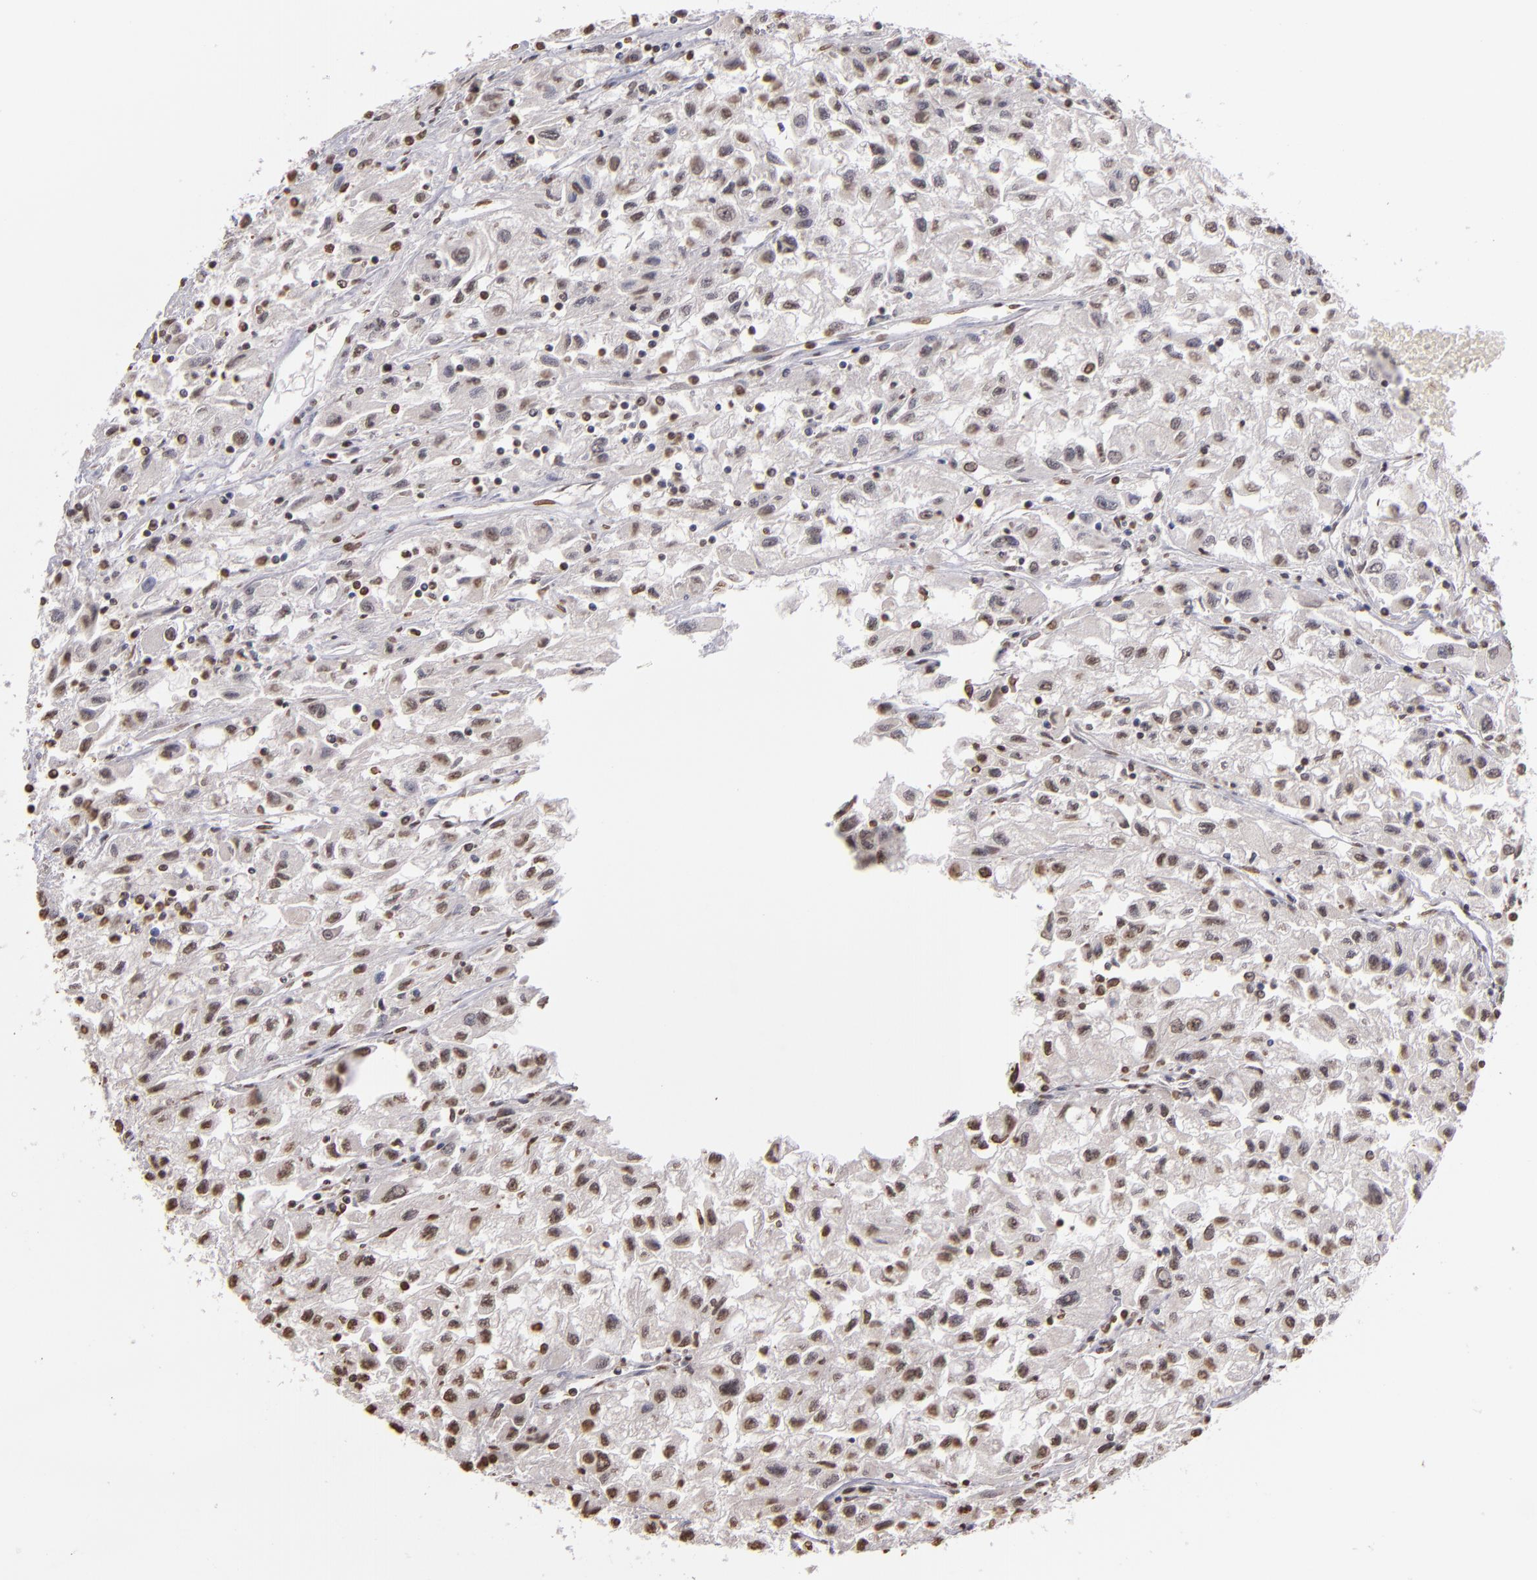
{"staining": {"intensity": "moderate", "quantity": "25%-75%", "location": "nuclear"}, "tissue": "renal cancer", "cell_type": "Tumor cells", "image_type": "cancer", "snomed": [{"axis": "morphology", "description": "Adenocarcinoma, NOS"}, {"axis": "topography", "description": "Kidney"}], "caption": "Renal cancer stained with DAB immunohistochemistry (IHC) exhibits medium levels of moderate nuclear expression in about 25%-75% of tumor cells.", "gene": "LBX1", "patient": {"sex": "male", "age": 59}}